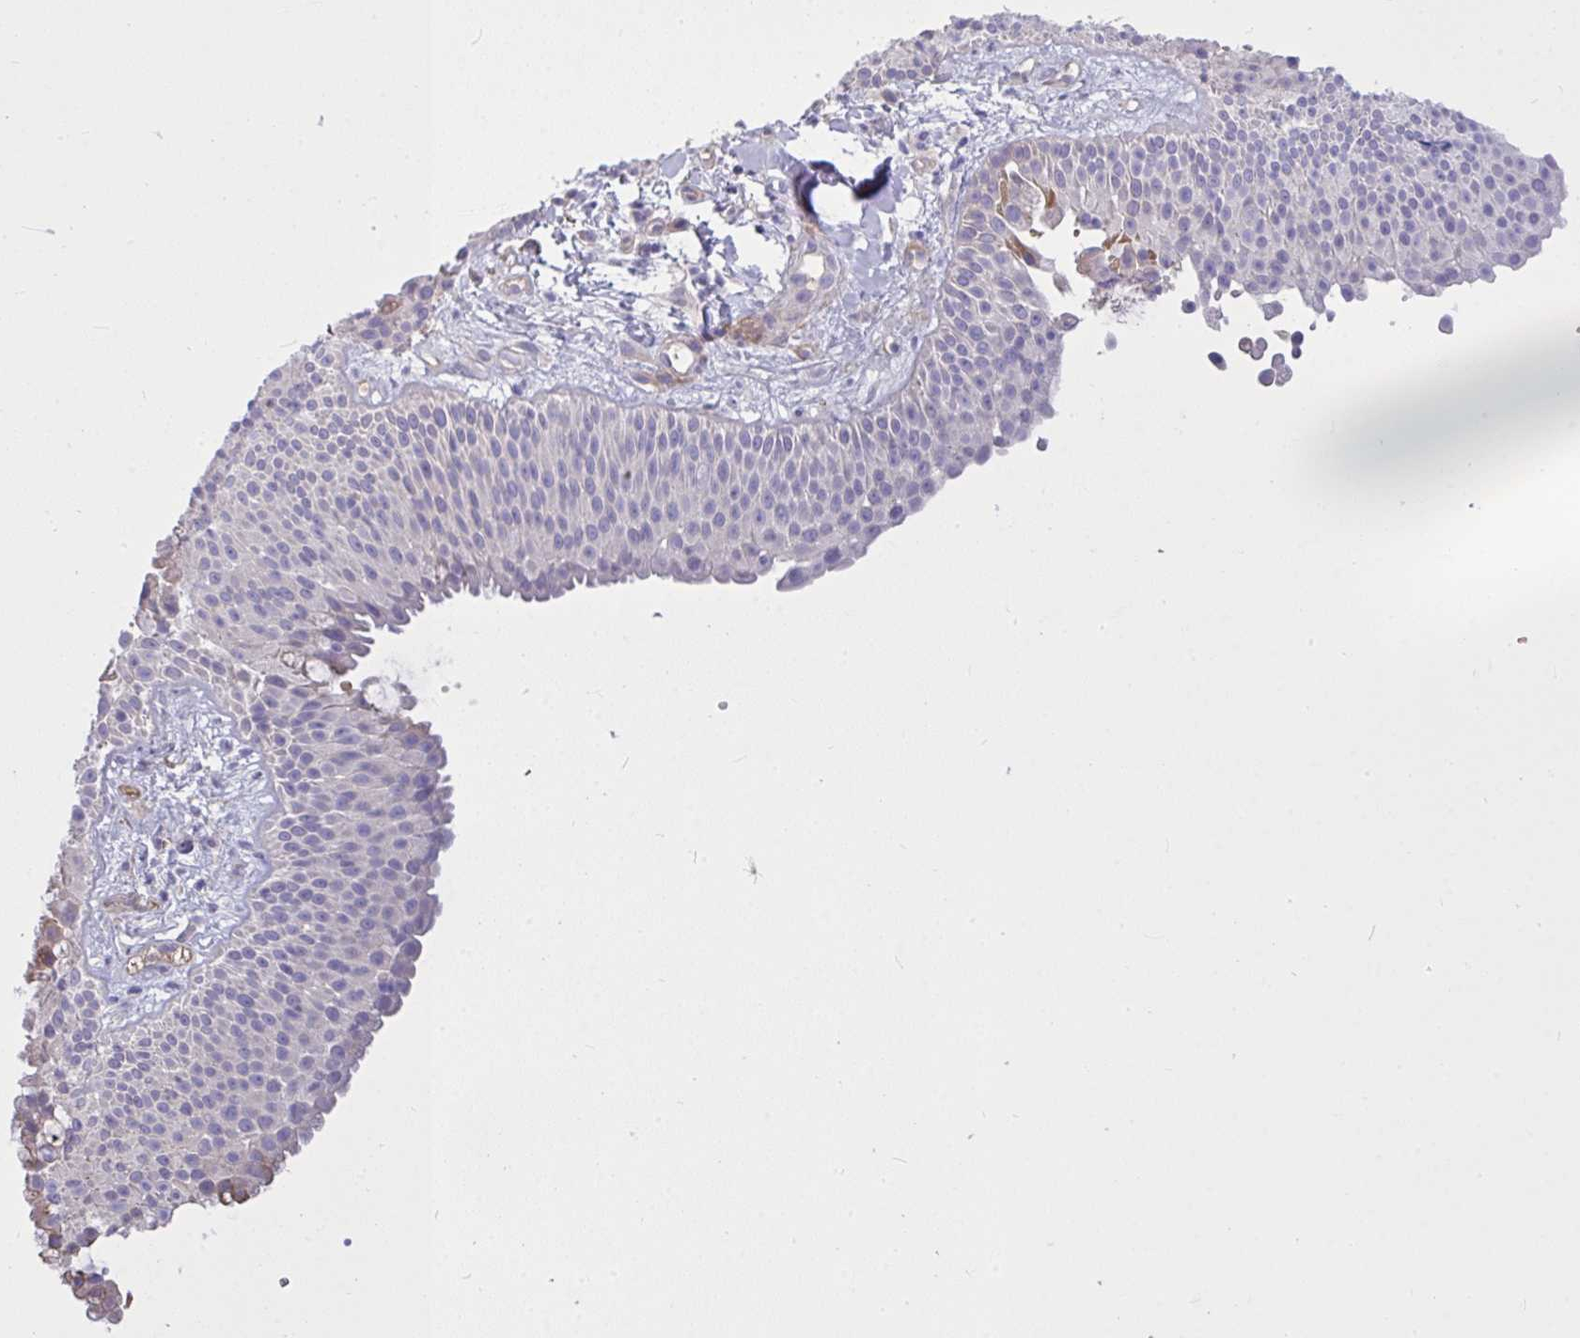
{"staining": {"intensity": "negative", "quantity": "none", "location": "none"}, "tissue": "nasopharynx", "cell_type": "Respiratory epithelial cells", "image_type": "normal", "snomed": [{"axis": "morphology", "description": "Normal tissue, NOS"}, {"axis": "morphology", "description": "Inflammation, NOS"}, {"axis": "topography", "description": "Nasopharynx"}], "caption": "A high-resolution photomicrograph shows immunohistochemistry staining of unremarkable nasopharynx, which reveals no significant positivity in respiratory epithelial cells. Brightfield microscopy of IHC stained with DAB (brown) and hematoxylin (blue), captured at high magnification.", "gene": "MOCS1", "patient": {"sex": "male", "age": 54}}